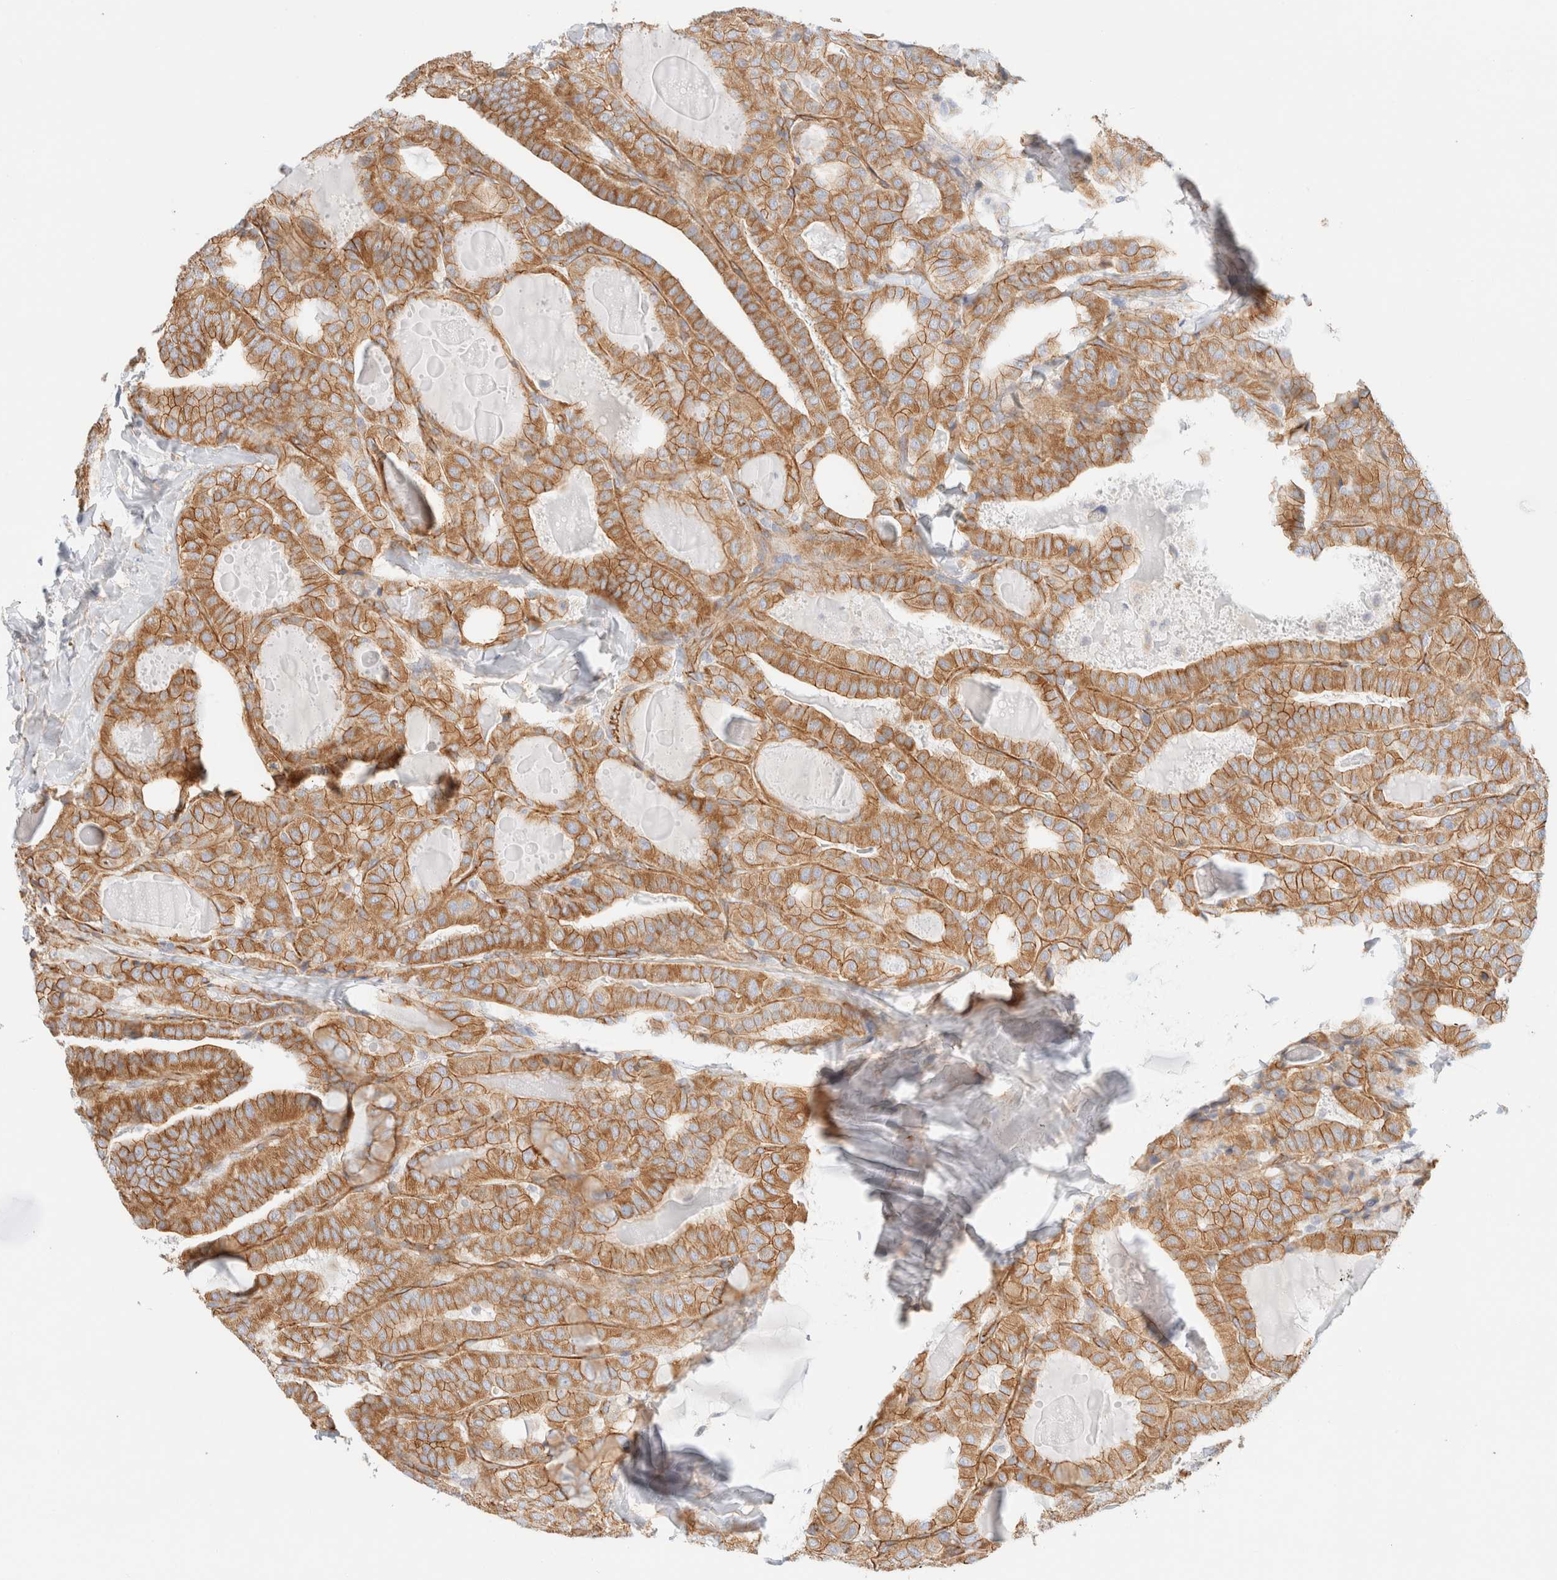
{"staining": {"intensity": "moderate", "quantity": ">75%", "location": "cytoplasmic/membranous"}, "tissue": "thyroid cancer", "cell_type": "Tumor cells", "image_type": "cancer", "snomed": [{"axis": "morphology", "description": "Papillary adenocarcinoma, NOS"}, {"axis": "topography", "description": "Thyroid gland"}], "caption": "Human thyroid cancer stained with a brown dye exhibits moderate cytoplasmic/membranous positive positivity in about >75% of tumor cells.", "gene": "CYB5R4", "patient": {"sex": "male", "age": 77}}